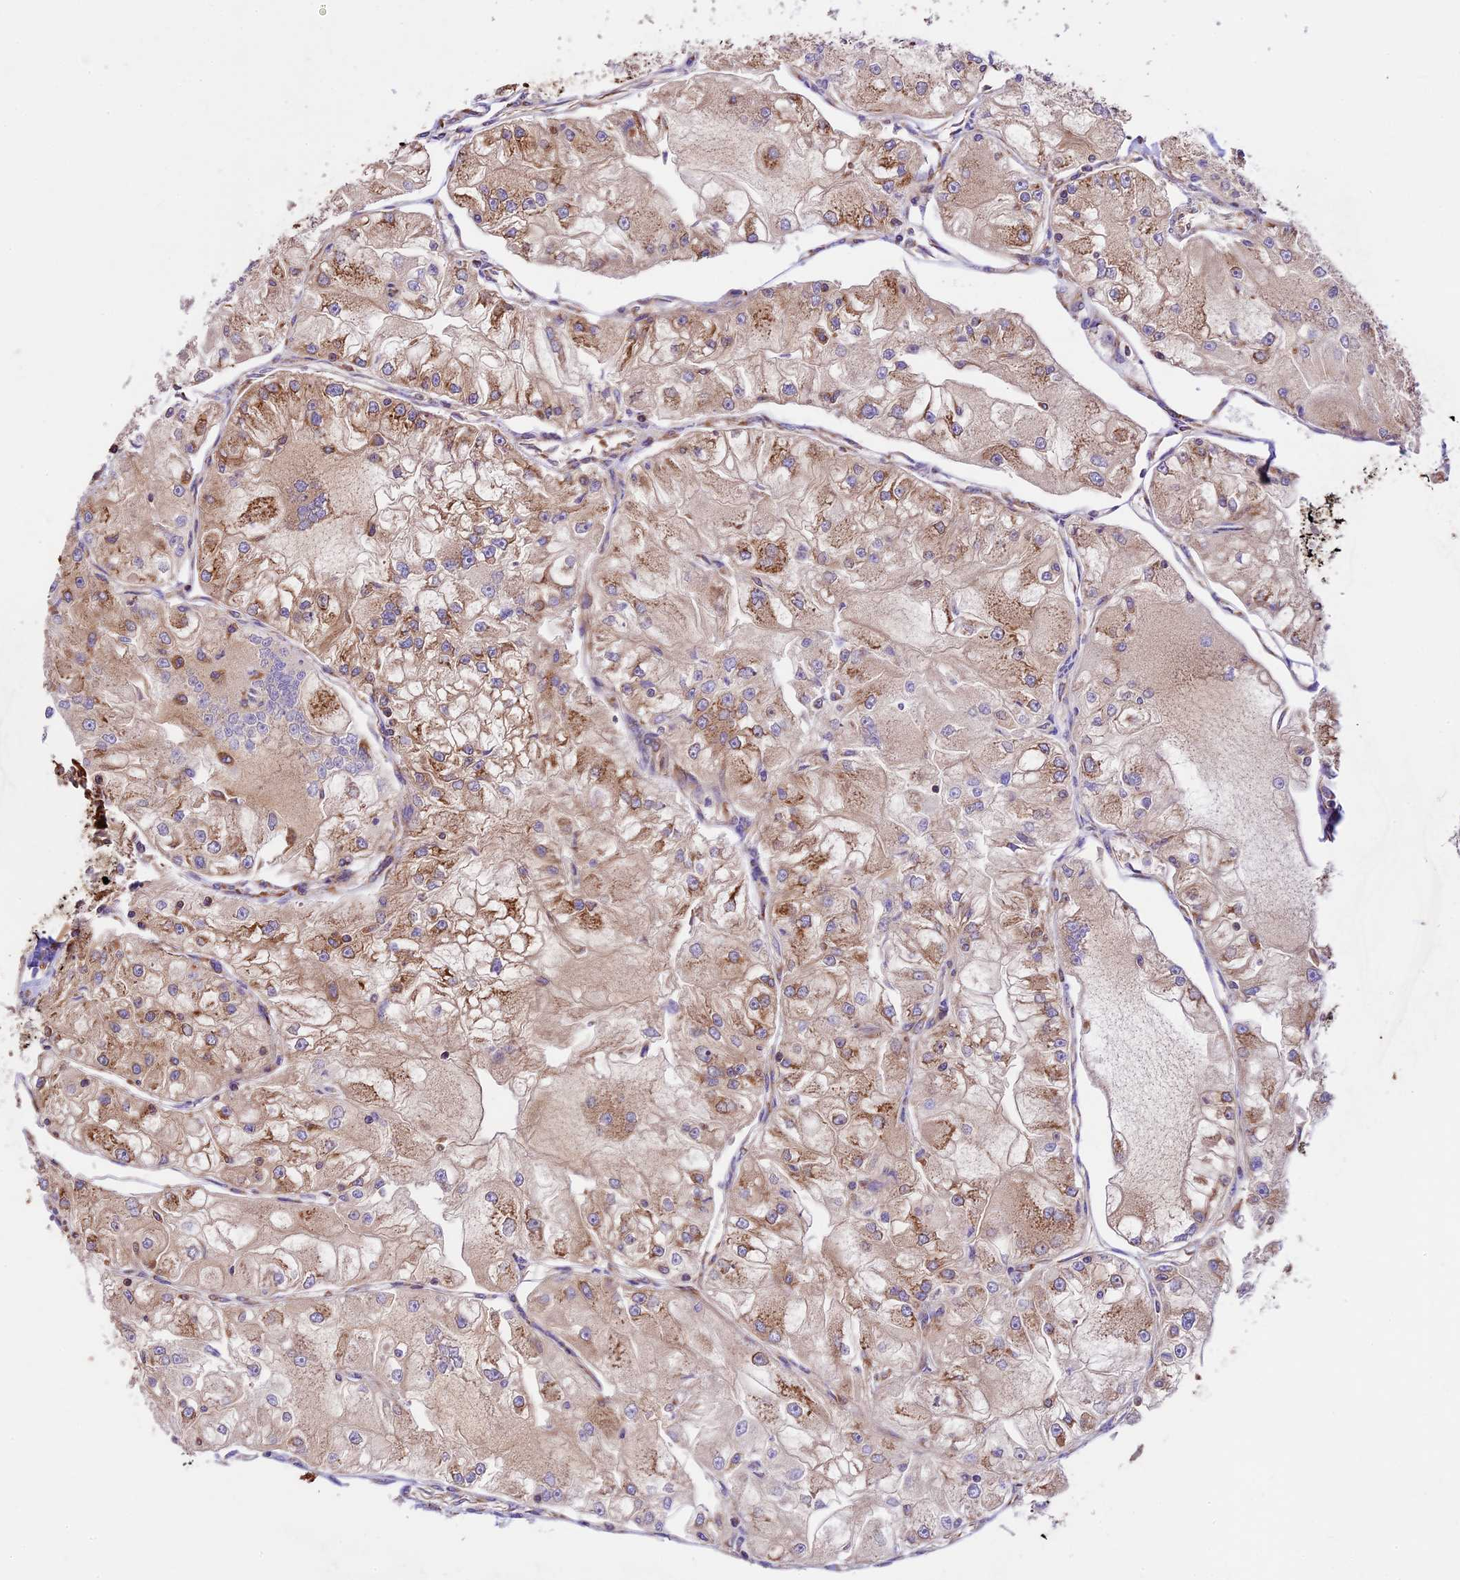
{"staining": {"intensity": "moderate", "quantity": "25%-75%", "location": "cytoplasmic/membranous"}, "tissue": "renal cancer", "cell_type": "Tumor cells", "image_type": "cancer", "snomed": [{"axis": "morphology", "description": "Adenocarcinoma, NOS"}, {"axis": "topography", "description": "Kidney"}], "caption": "DAB (3,3'-diaminobenzidine) immunohistochemical staining of renal cancer exhibits moderate cytoplasmic/membranous protein staining in approximately 25%-75% of tumor cells.", "gene": "KARS1", "patient": {"sex": "female", "age": 72}}